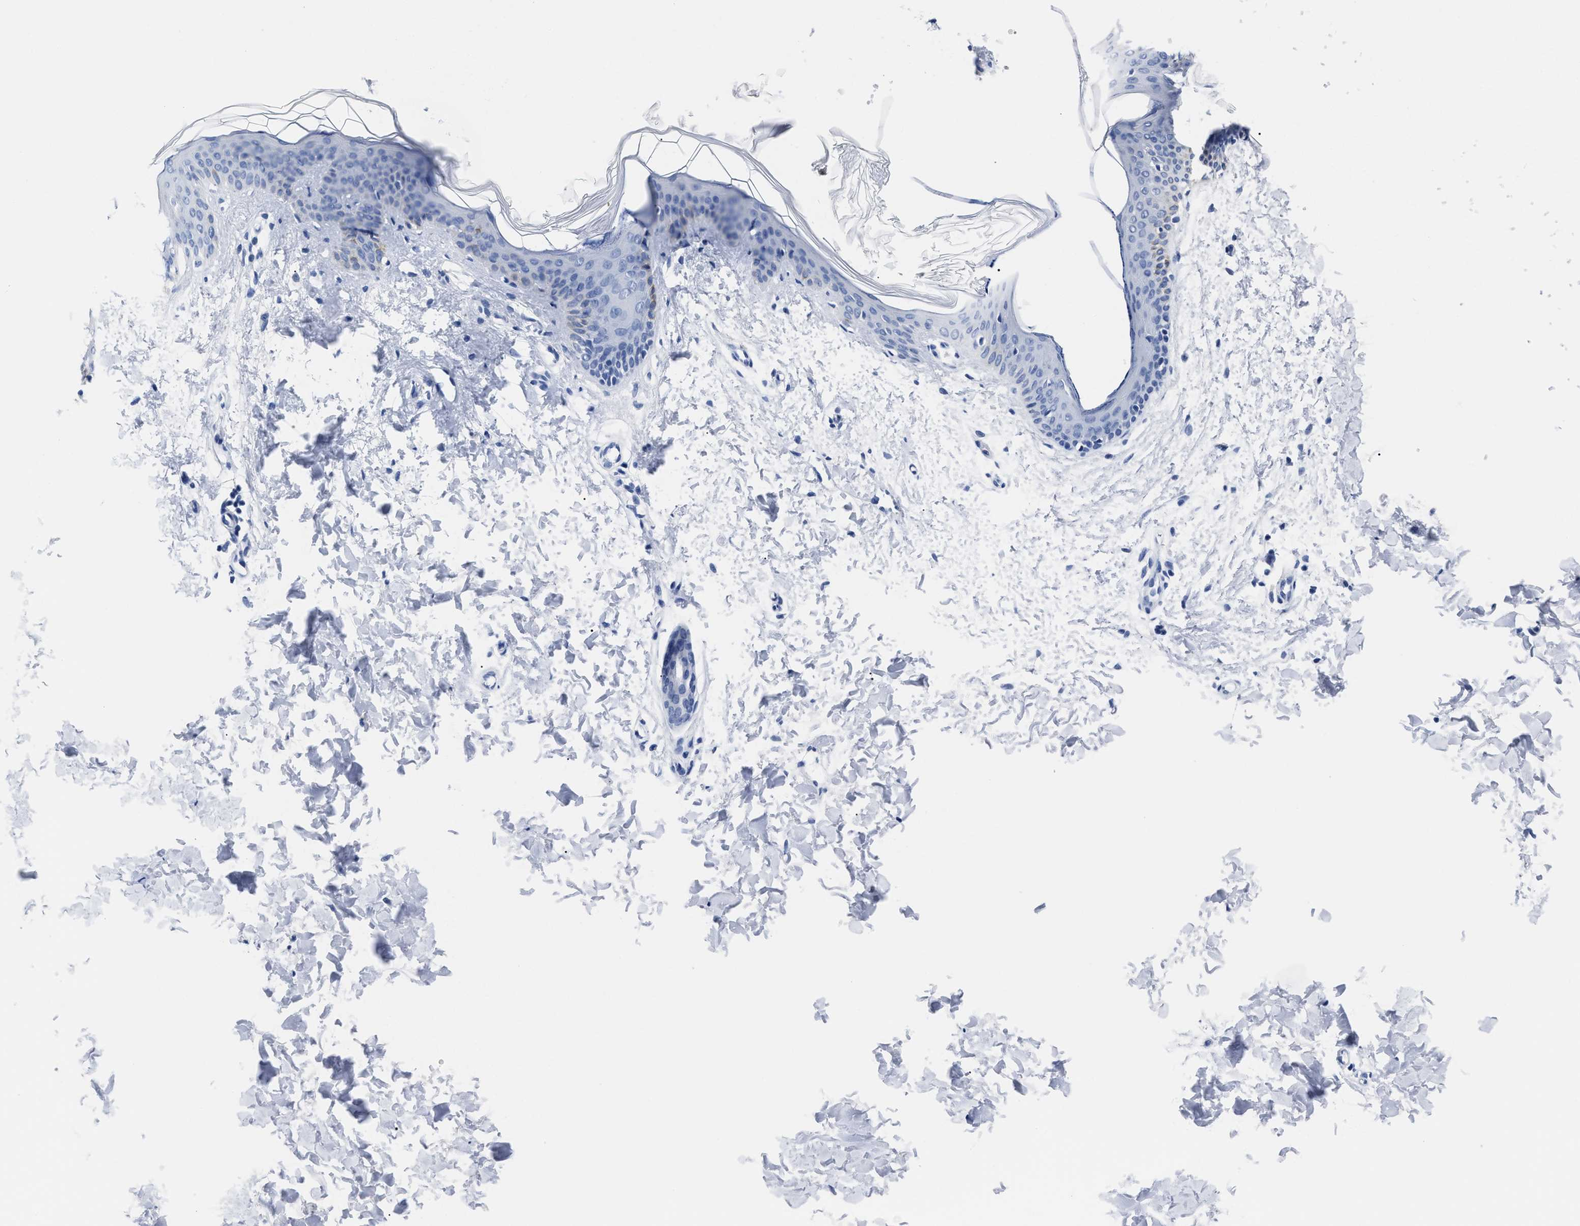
{"staining": {"intensity": "negative", "quantity": "none", "location": "none"}, "tissue": "skin", "cell_type": "Fibroblasts", "image_type": "normal", "snomed": [{"axis": "morphology", "description": "Normal tissue, NOS"}, {"axis": "topography", "description": "Skin"}], "caption": "DAB (3,3'-diaminobenzidine) immunohistochemical staining of unremarkable human skin exhibits no significant positivity in fibroblasts. The staining is performed using DAB brown chromogen with nuclei counter-stained in using hematoxylin.", "gene": "ALPG", "patient": {"sex": "female", "age": 17}}